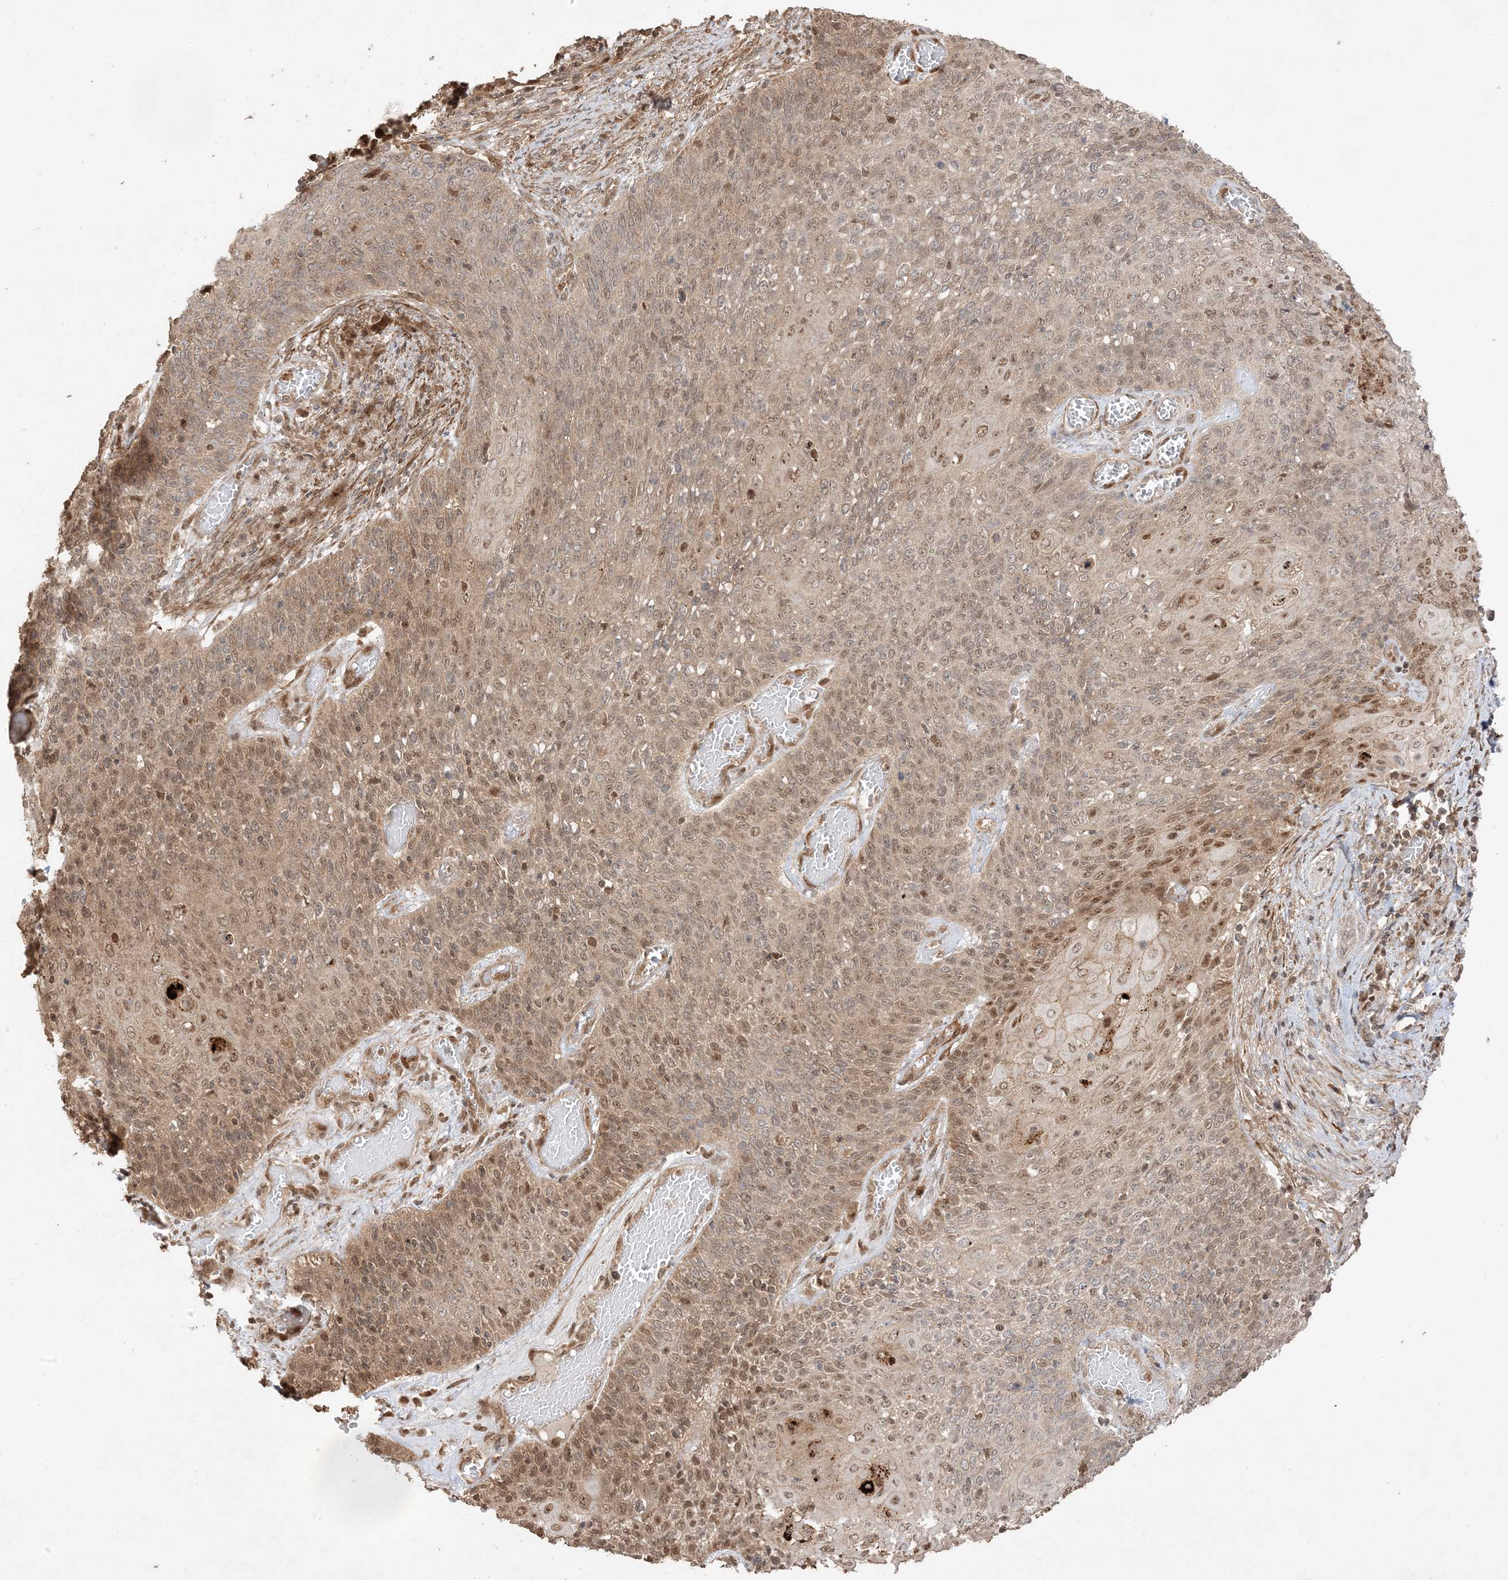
{"staining": {"intensity": "moderate", "quantity": "25%-75%", "location": "cytoplasmic/membranous,nuclear"}, "tissue": "cervical cancer", "cell_type": "Tumor cells", "image_type": "cancer", "snomed": [{"axis": "morphology", "description": "Squamous cell carcinoma, NOS"}, {"axis": "topography", "description": "Cervix"}], "caption": "DAB immunohistochemical staining of cervical cancer shows moderate cytoplasmic/membranous and nuclear protein positivity in about 25%-75% of tumor cells.", "gene": "ZBTB41", "patient": {"sex": "female", "age": 39}}